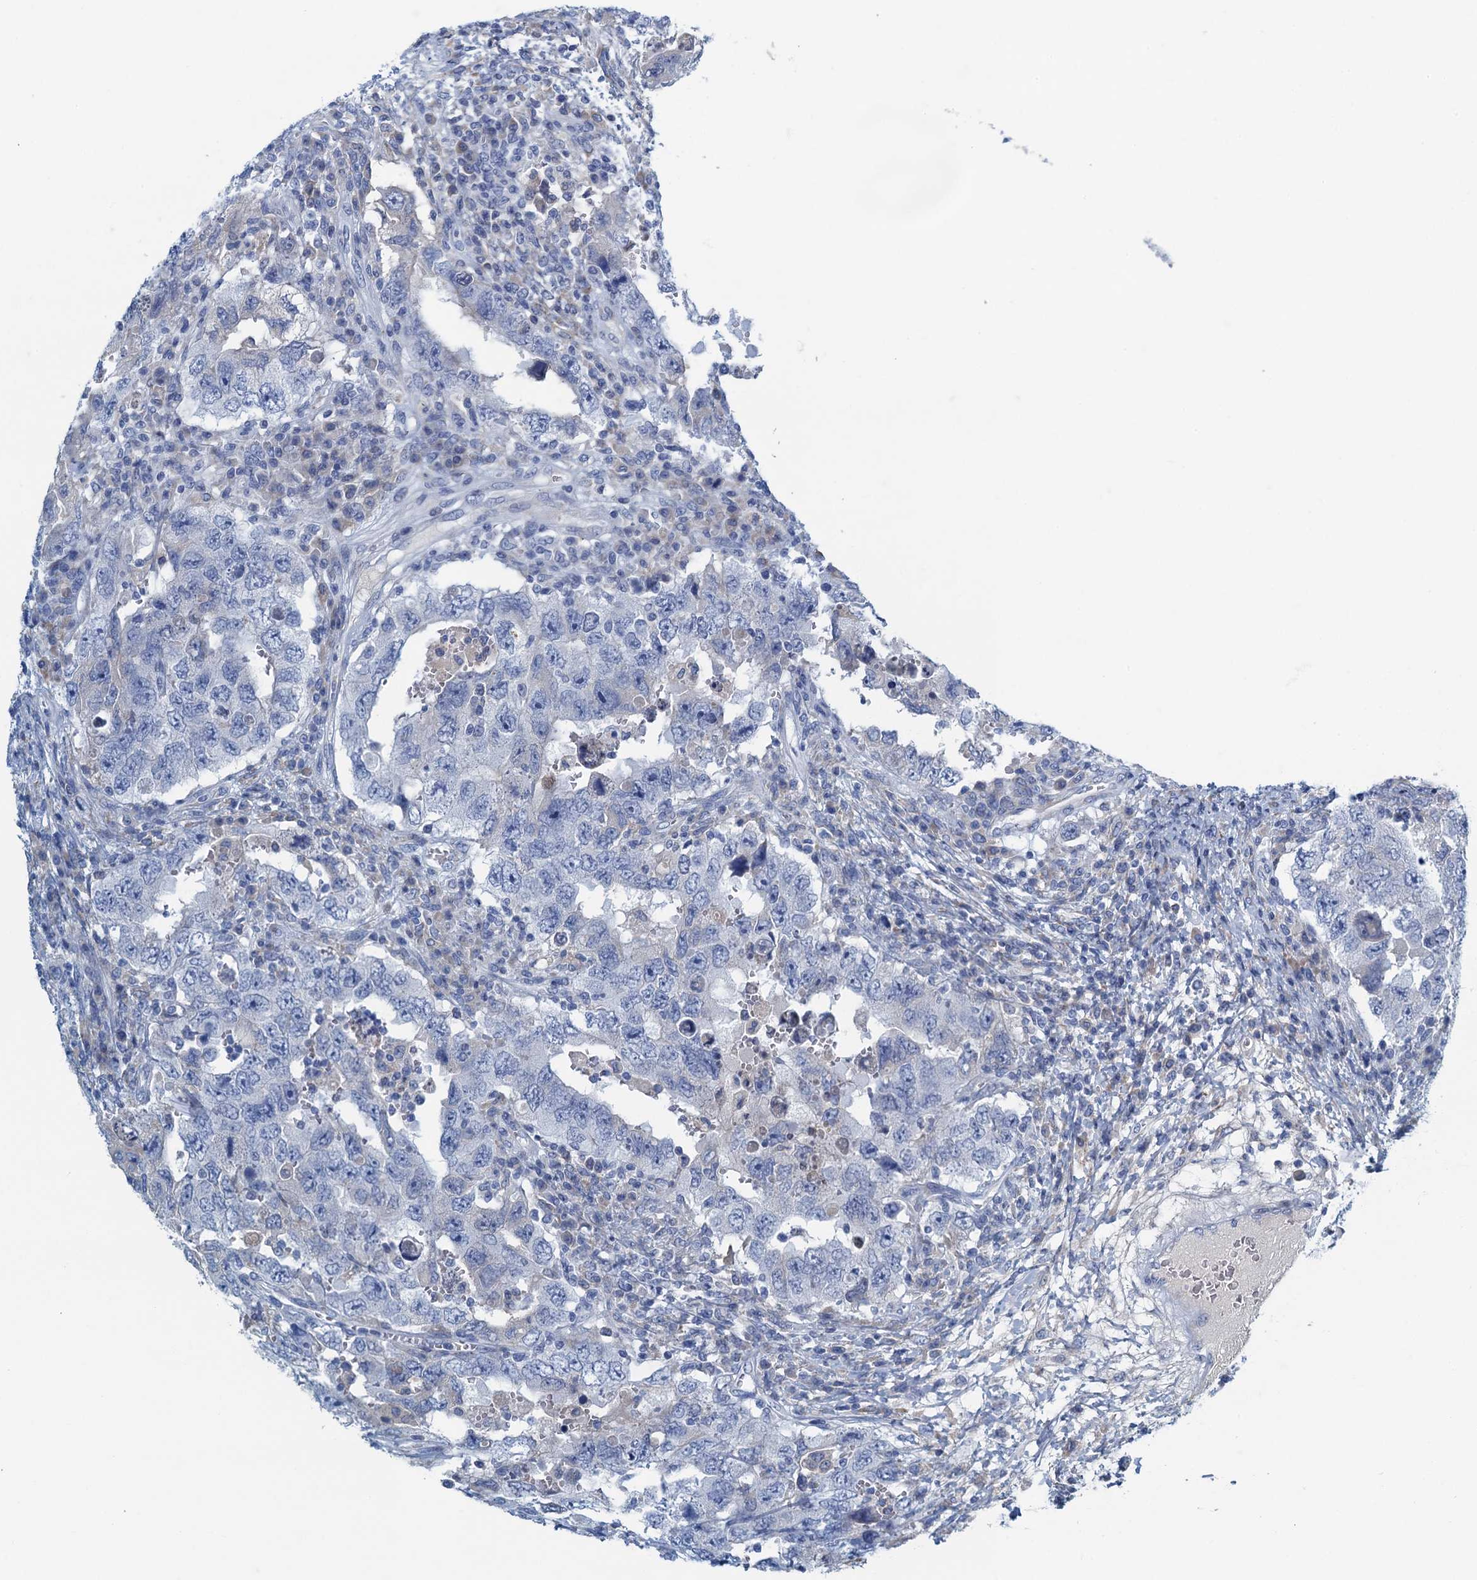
{"staining": {"intensity": "negative", "quantity": "none", "location": "none"}, "tissue": "testis cancer", "cell_type": "Tumor cells", "image_type": "cancer", "snomed": [{"axis": "morphology", "description": "Carcinoma, Embryonal, NOS"}, {"axis": "topography", "description": "Testis"}], "caption": "Immunohistochemical staining of testis cancer shows no significant positivity in tumor cells.", "gene": "C10orf88", "patient": {"sex": "male", "age": 26}}